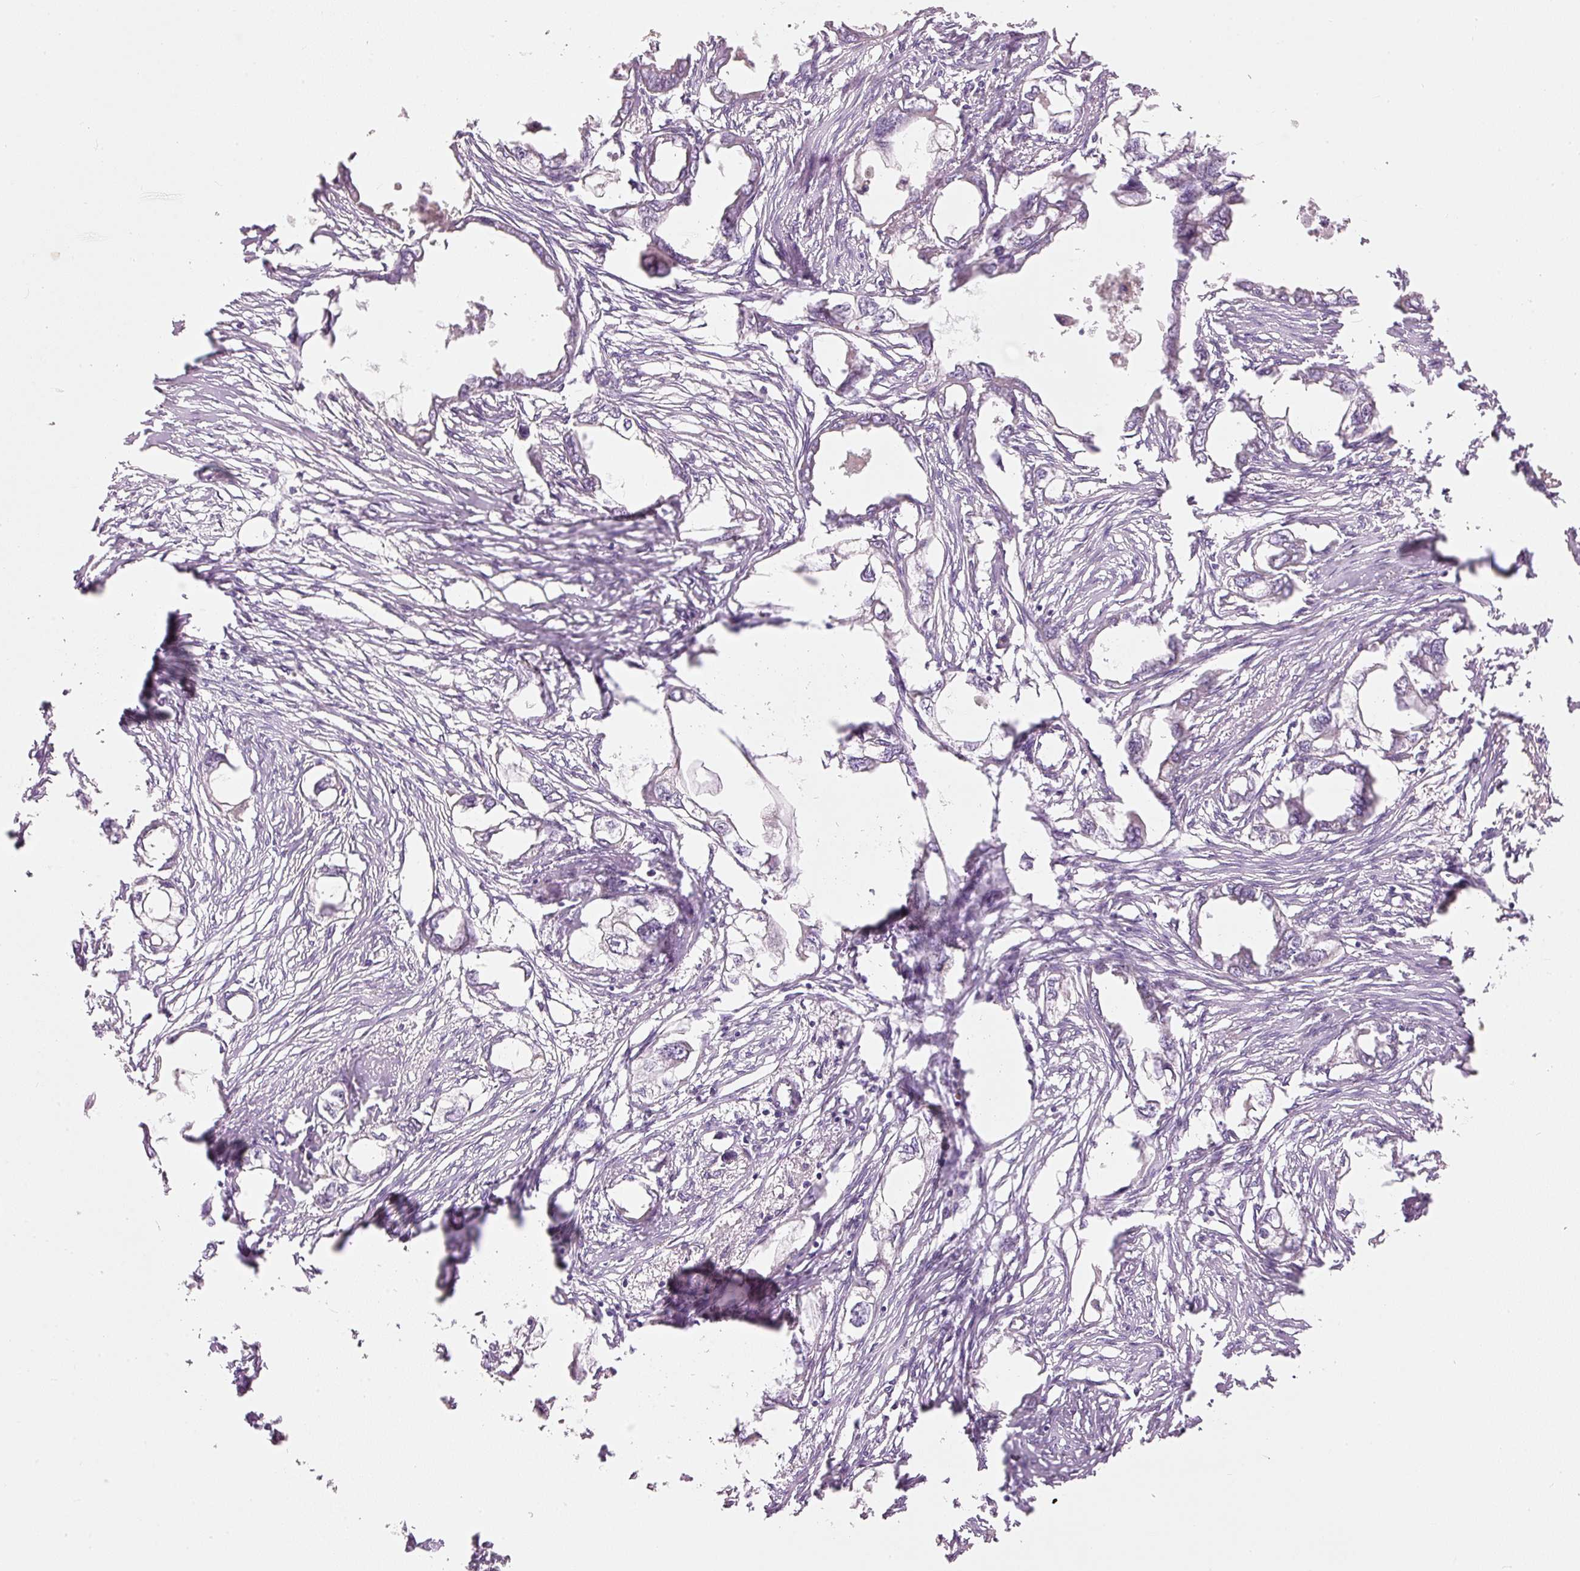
{"staining": {"intensity": "negative", "quantity": "none", "location": "none"}, "tissue": "endometrial cancer", "cell_type": "Tumor cells", "image_type": "cancer", "snomed": [{"axis": "morphology", "description": "Adenocarcinoma, NOS"}, {"axis": "morphology", "description": "Adenocarcinoma, metastatic, NOS"}, {"axis": "topography", "description": "Adipose tissue"}, {"axis": "topography", "description": "Endometrium"}], "caption": "IHC of human endometrial metastatic adenocarcinoma displays no expression in tumor cells. (Immunohistochemistry, brightfield microscopy, high magnification).", "gene": "PSENEN", "patient": {"sex": "female", "age": 67}}